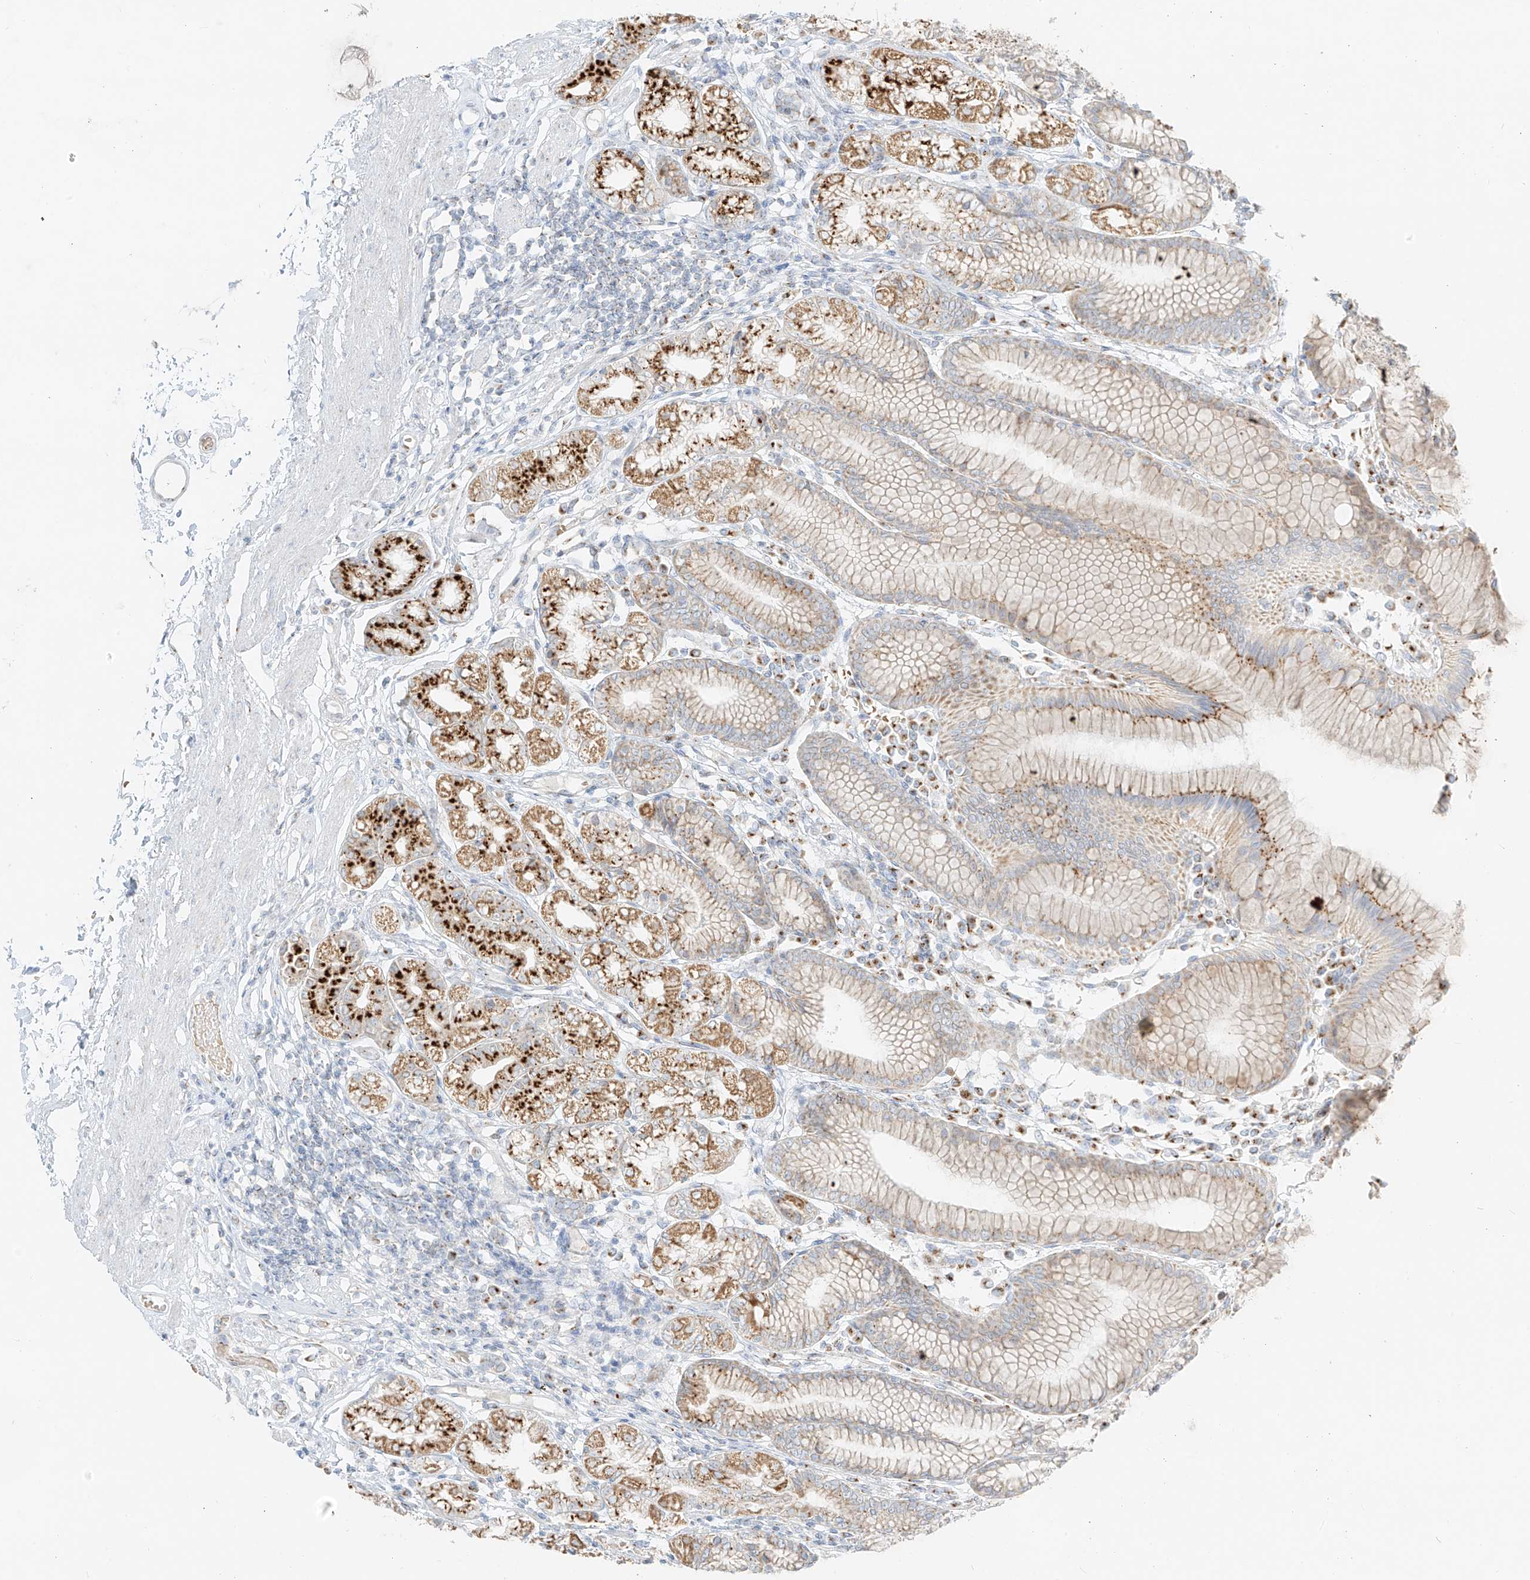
{"staining": {"intensity": "strong", "quantity": ">75%", "location": "cytoplasmic/membranous"}, "tissue": "stomach", "cell_type": "Glandular cells", "image_type": "normal", "snomed": [{"axis": "morphology", "description": "Normal tissue, NOS"}, {"axis": "topography", "description": "Stomach"}], "caption": "Human stomach stained for a protein (brown) displays strong cytoplasmic/membranous positive positivity in approximately >75% of glandular cells.", "gene": "TMEM87B", "patient": {"sex": "female", "age": 57}}